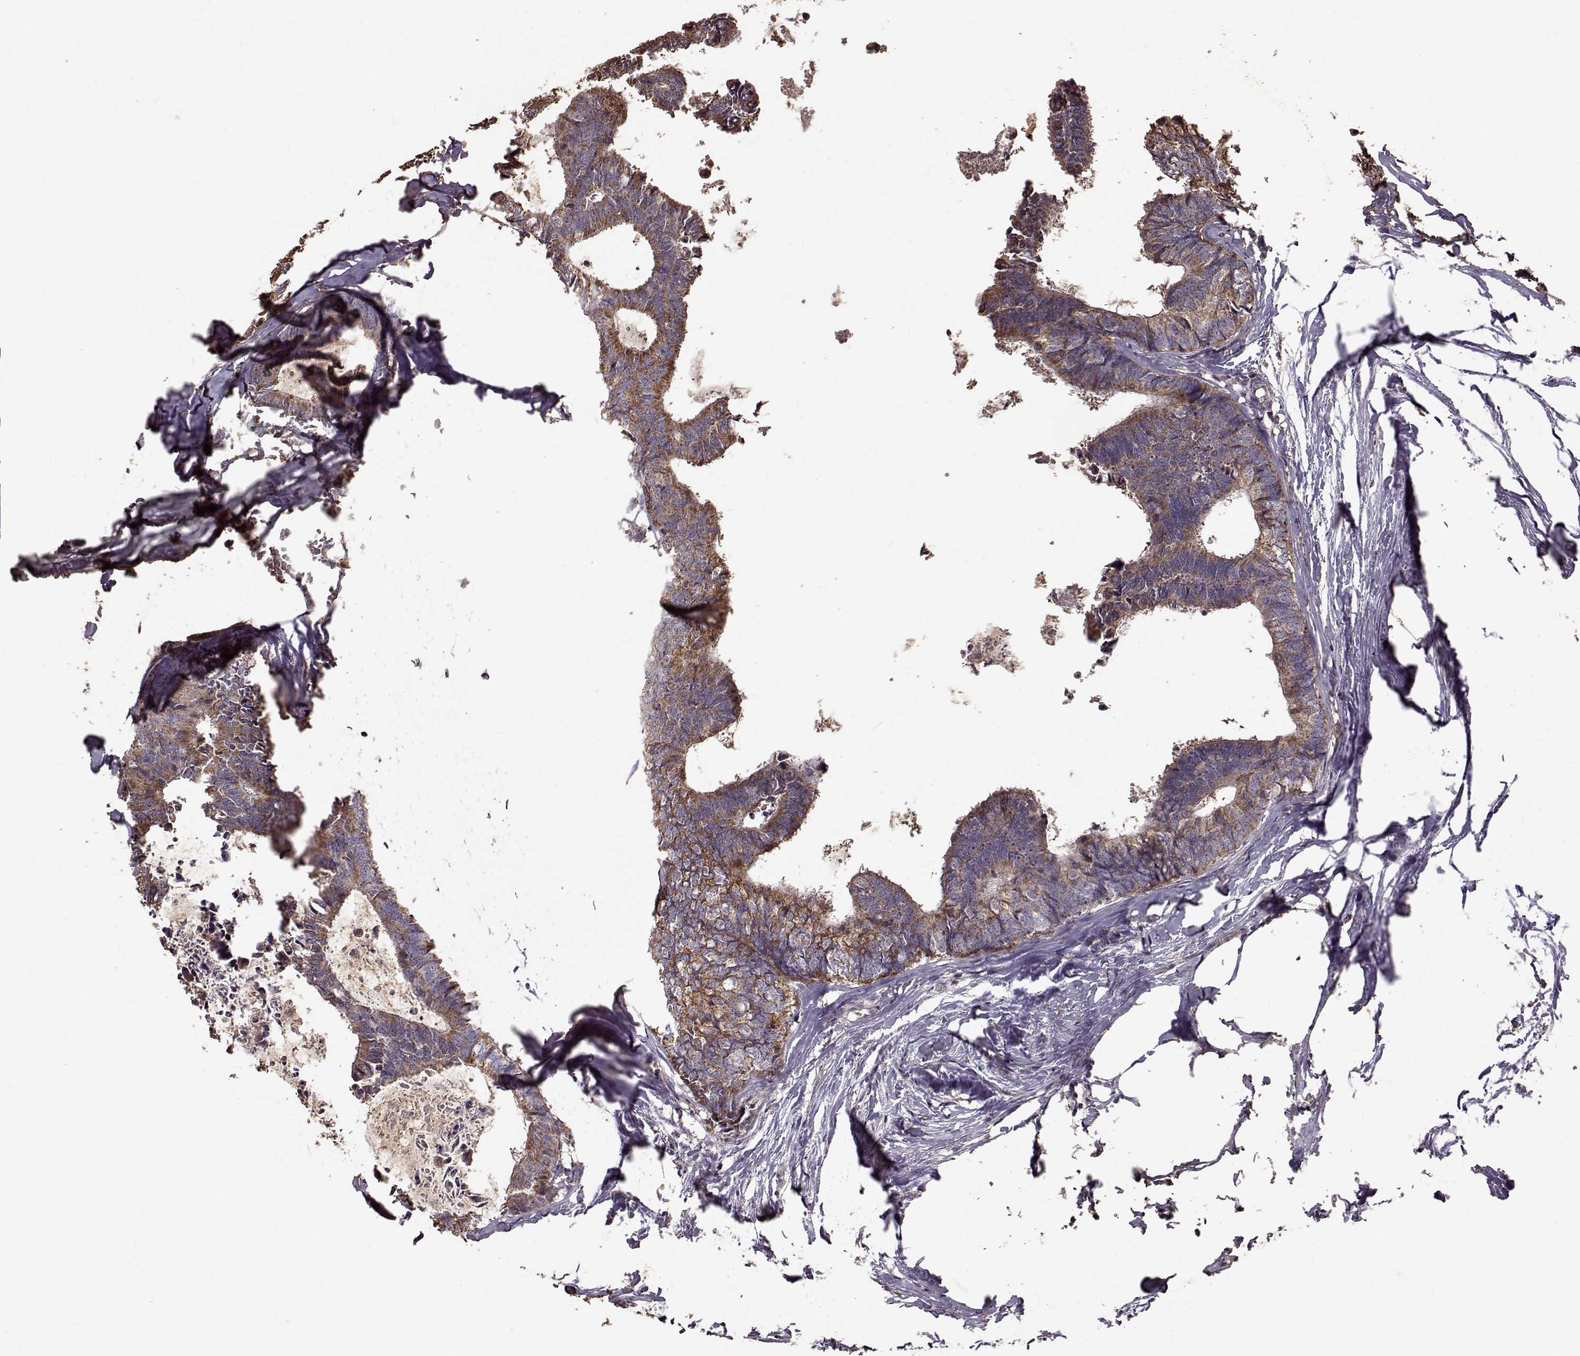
{"staining": {"intensity": "strong", "quantity": ">75%", "location": "cytoplasmic/membranous"}, "tissue": "colorectal cancer", "cell_type": "Tumor cells", "image_type": "cancer", "snomed": [{"axis": "morphology", "description": "Adenocarcinoma, NOS"}, {"axis": "topography", "description": "Colon"}, {"axis": "topography", "description": "Rectum"}], "caption": "A micrograph of colorectal cancer (adenocarcinoma) stained for a protein shows strong cytoplasmic/membranous brown staining in tumor cells. Nuclei are stained in blue.", "gene": "PTGES2", "patient": {"sex": "male", "age": 57}}